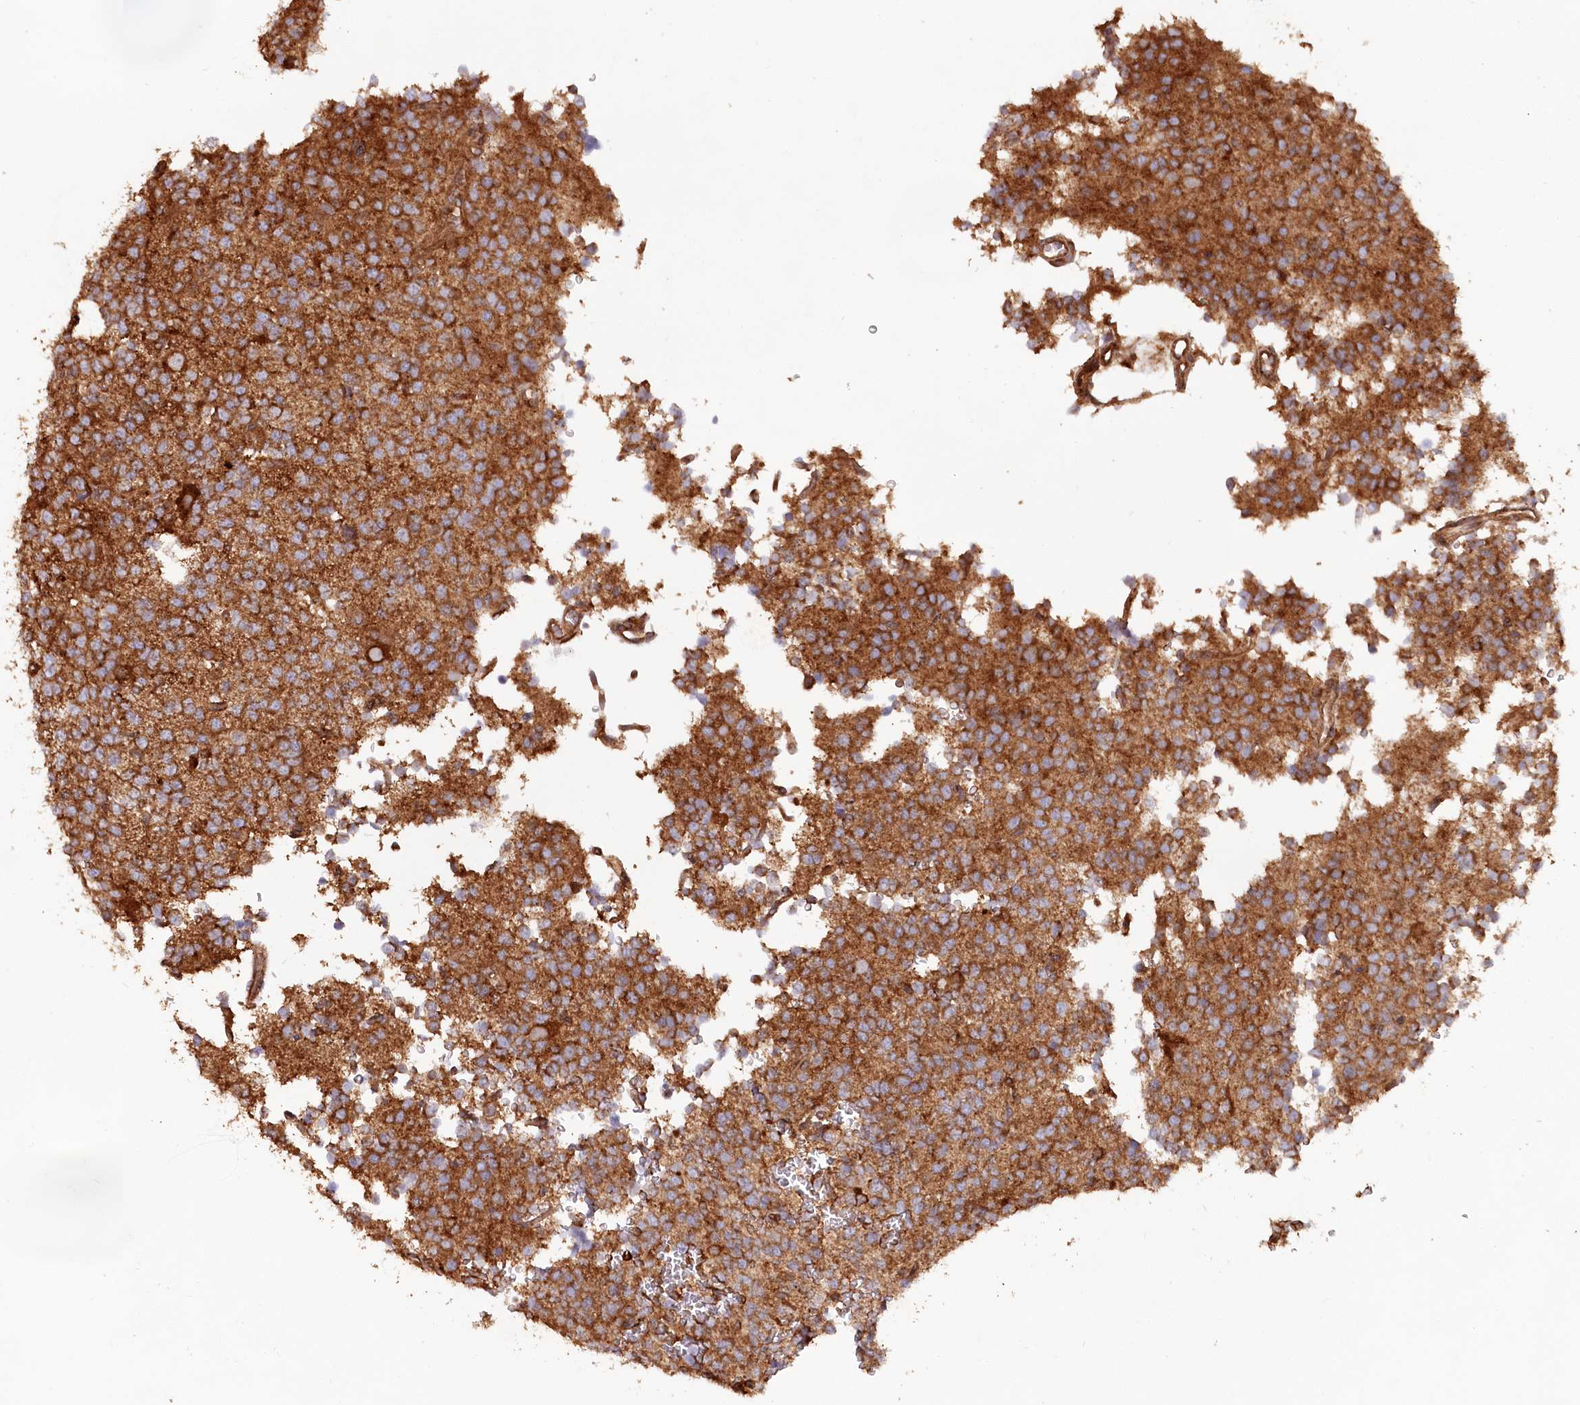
{"staining": {"intensity": "strong", "quantity": ">75%", "location": "cytoplasmic/membranous"}, "tissue": "glioma", "cell_type": "Tumor cells", "image_type": "cancer", "snomed": [{"axis": "morphology", "description": "Glioma, malignant, High grade"}, {"axis": "topography", "description": "Brain"}], "caption": "Immunohistochemical staining of malignant high-grade glioma displays high levels of strong cytoplasmic/membranous protein positivity in about >75% of tumor cells. The protein is shown in brown color, while the nuclei are stained blue.", "gene": "PAIP2", "patient": {"sex": "female", "age": 62}}